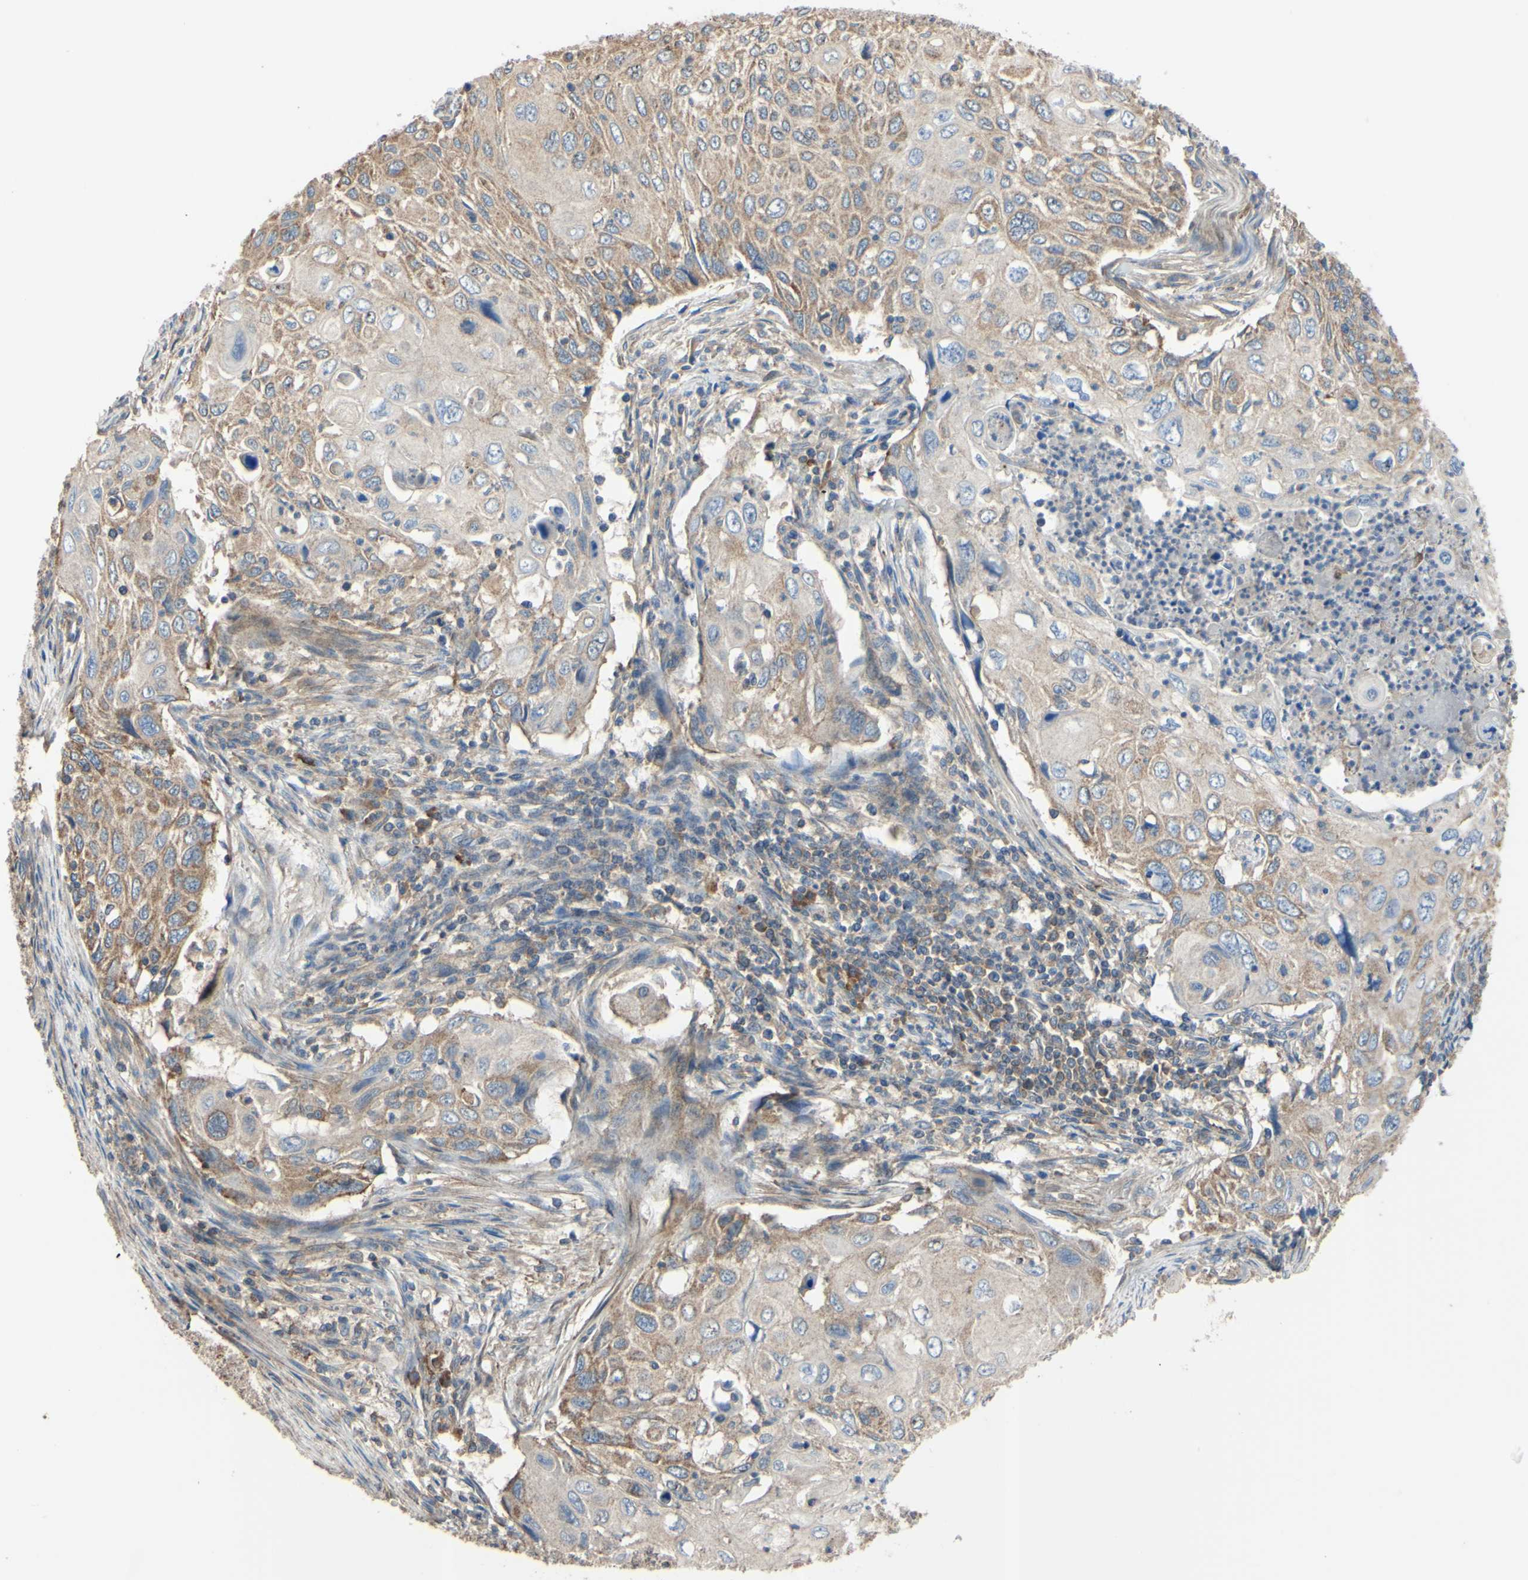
{"staining": {"intensity": "moderate", "quantity": ">75%", "location": "cytoplasmic/membranous"}, "tissue": "cervical cancer", "cell_type": "Tumor cells", "image_type": "cancer", "snomed": [{"axis": "morphology", "description": "Squamous cell carcinoma, NOS"}, {"axis": "topography", "description": "Cervix"}], "caption": "This is a photomicrograph of IHC staining of squamous cell carcinoma (cervical), which shows moderate expression in the cytoplasmic/membranous of tumor cells.", "gene": "BECN1", "patient": {"sex": "female", "age": 70}}